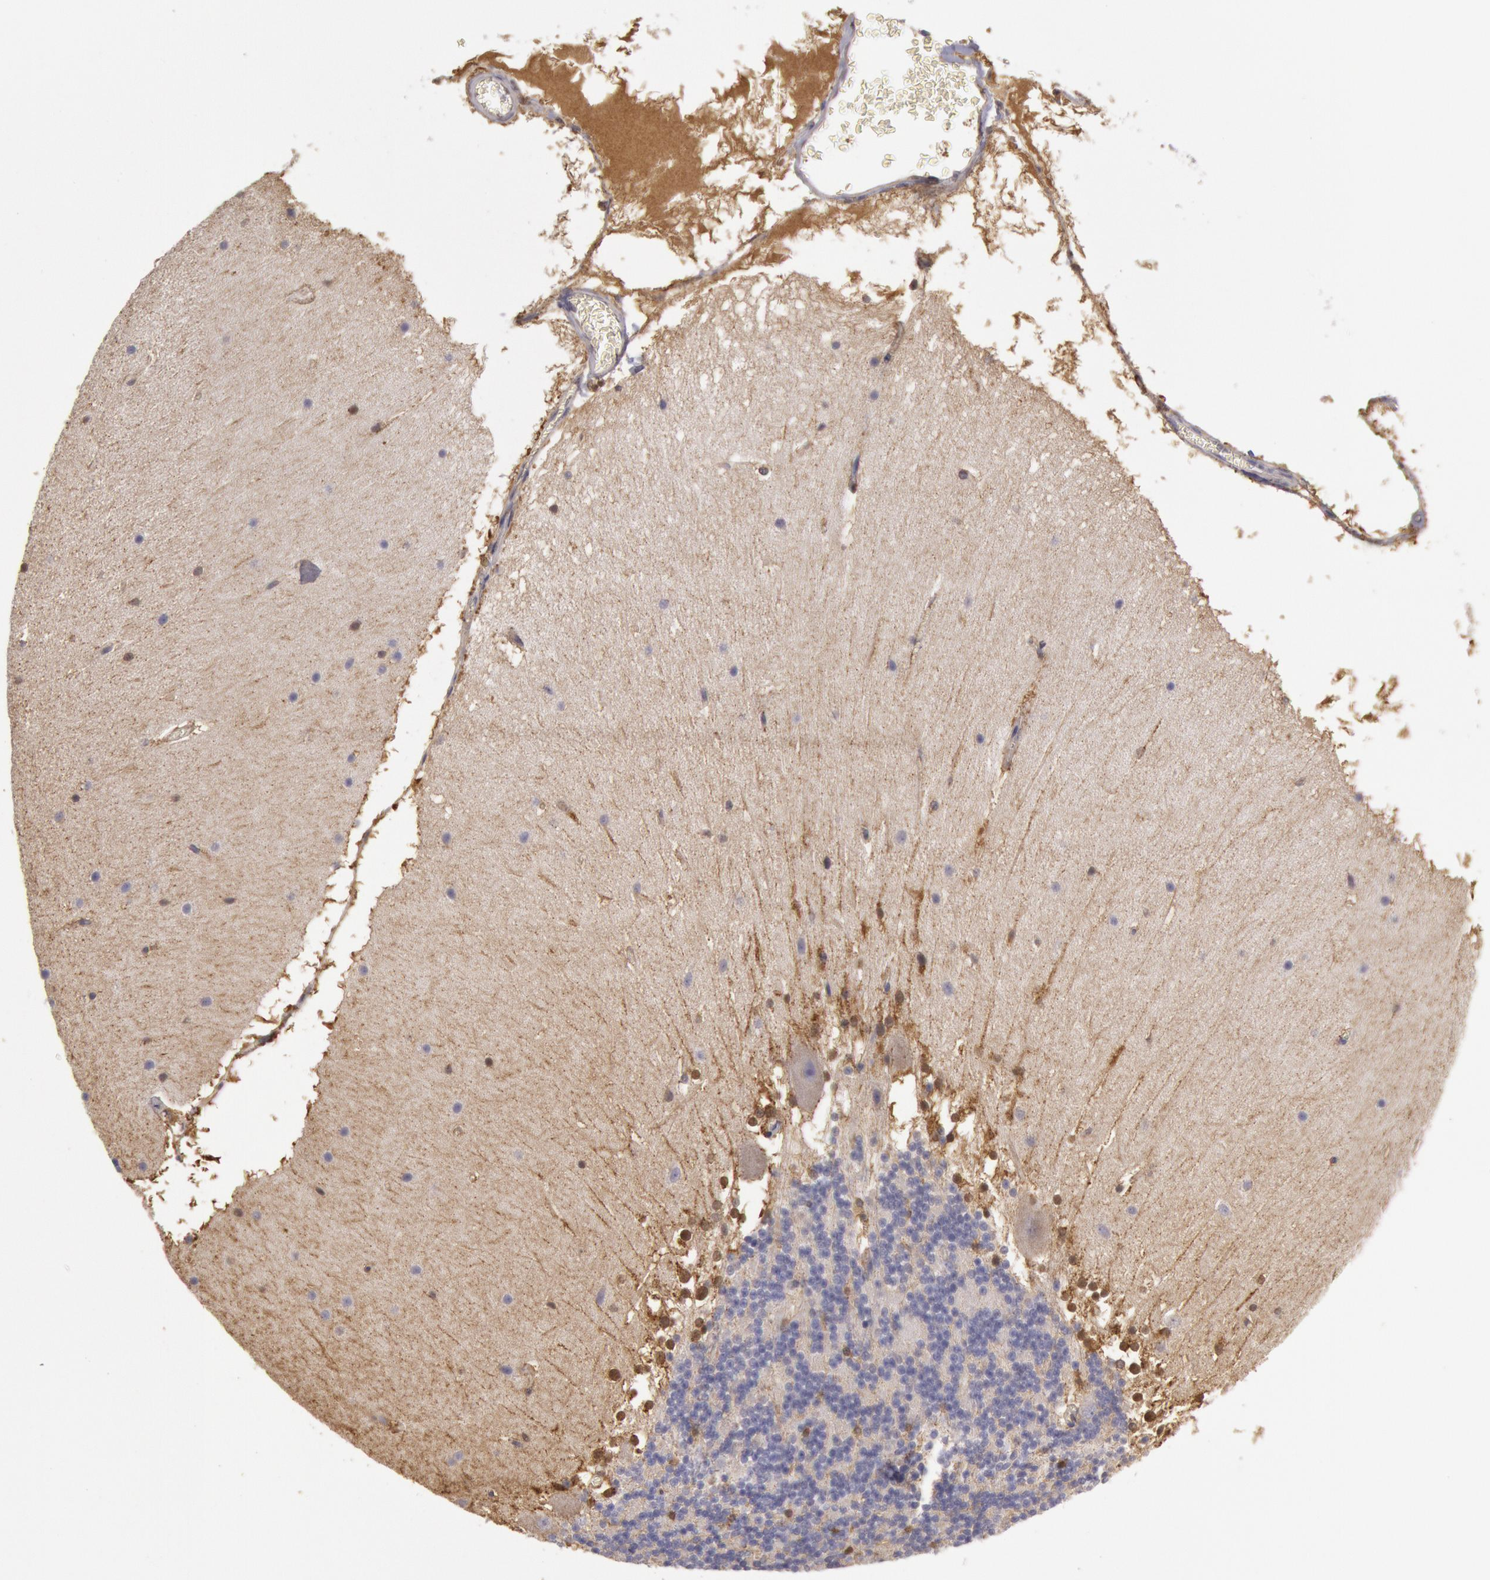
{"staining": {"intensity": "weak", "quantity": "<25%", "location": "cytoplasmic/membranous"}, "tissue": "cerebellum", "cell_type": "Cells in granular layer", "image_type": "normal", "snomed": [{"axis": "morphology", "description": "Normal tissue, NOS"}, {"axis": "topography", "description": "Cerebellum"}], "caption": "Immunohistochemical staining of unremarkable cerebellum exhibits no significant expression in cells in granular layer. Brightfield microscopy of immunohistochemistry stained with DAB (3,3'-diaminobenzidine) (brown) and hematoxylin (blue), captured at high magnification.", "gene": "MPST", "patient": {"sex": "female", "age": 19}}